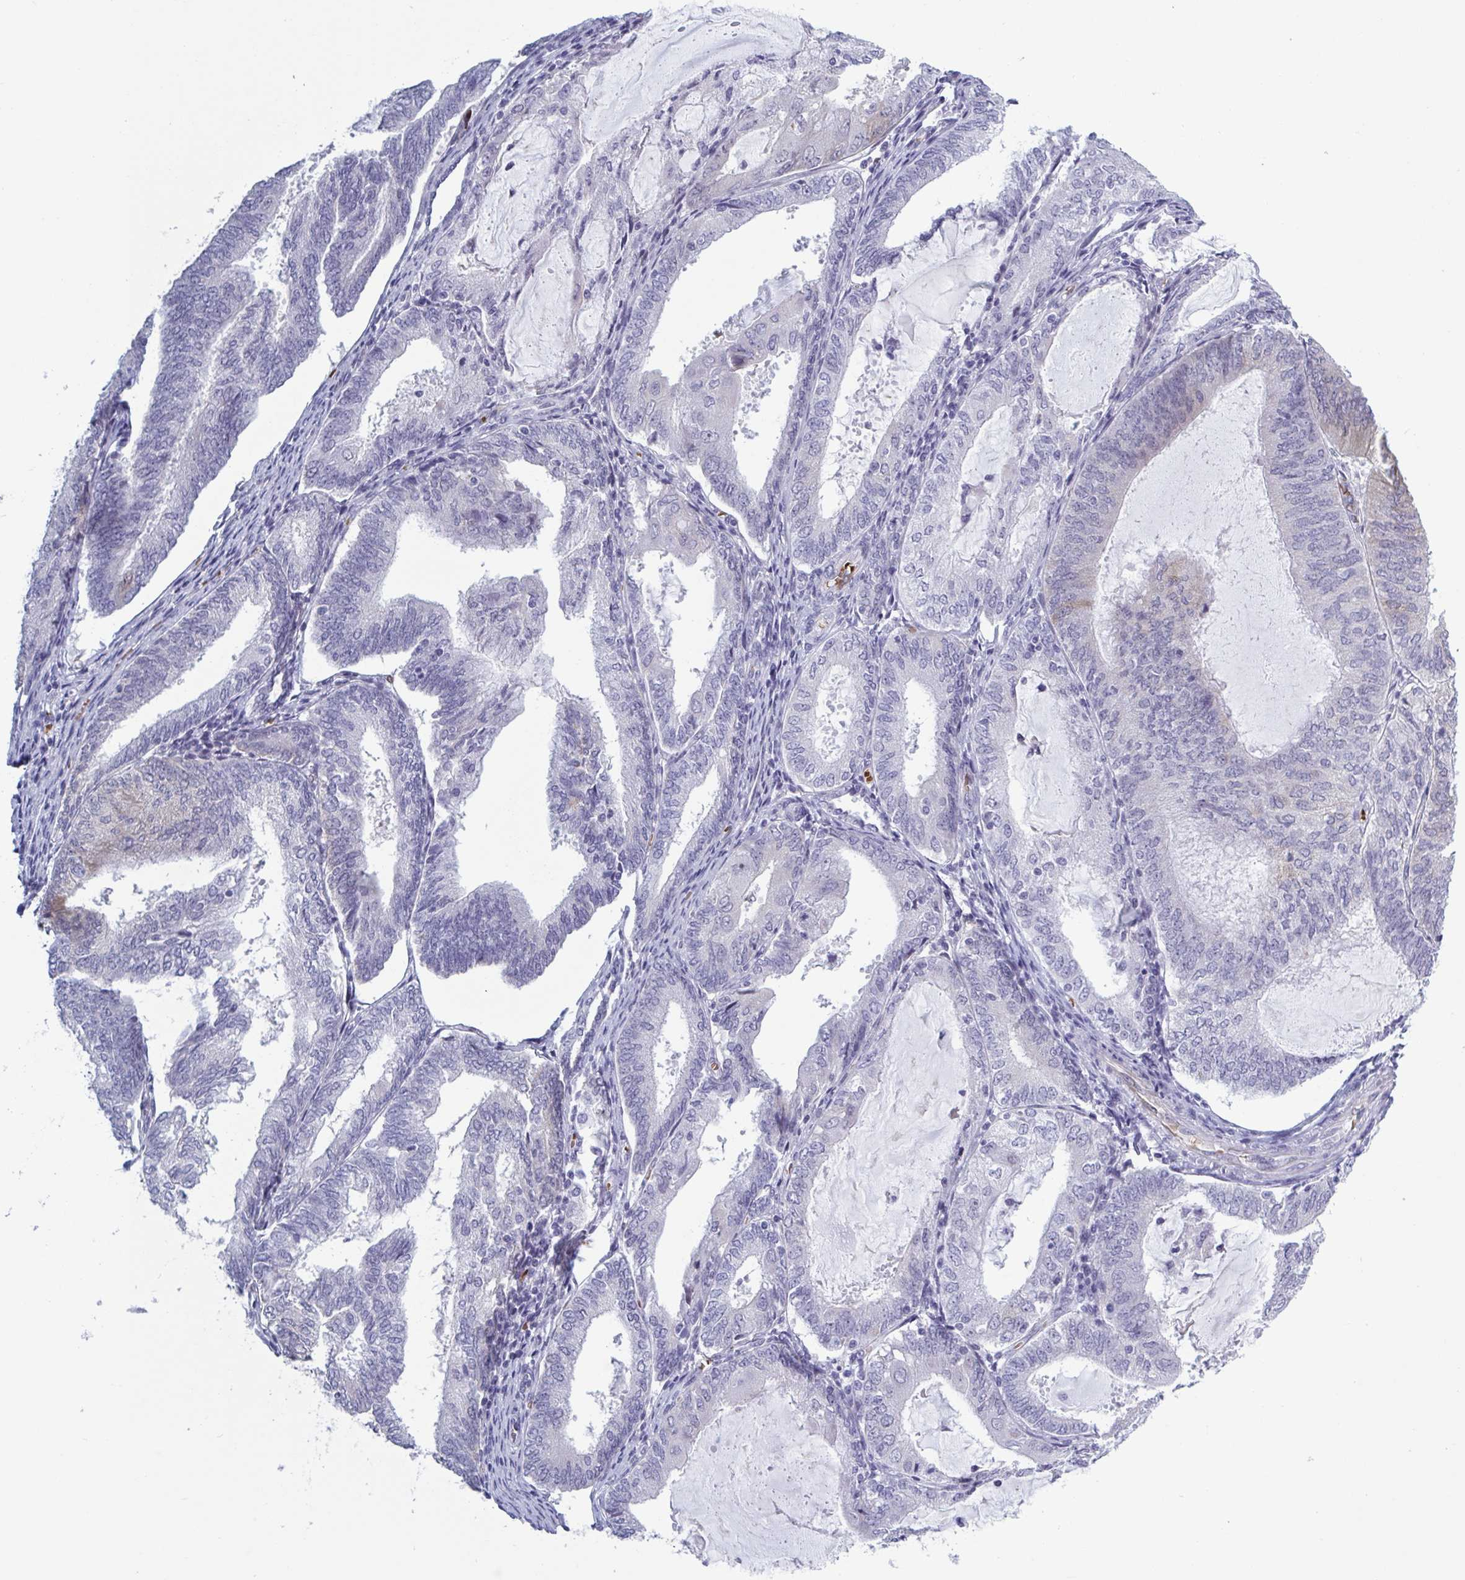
{"staining": {"intensity": "weak", "quantity": "<25%", "location": "cytoplasmic/membranous"}, "tissue": "endometrial cancer", "cell_type": "Tumor cells", "image_type": "cancer", "snomed": [{"axis": "morphology", "description": "Adenocarcinoma, NOS"}, {"axis": "topography", "description": "Endometrium"}], "caption": "A photomicrograph of endometrial adenocarcinoma stained for a protein reveals no brown staining in tumor cells.", "gene": "HSD11B2", "patient": {"sex": "female", "age": 81}}